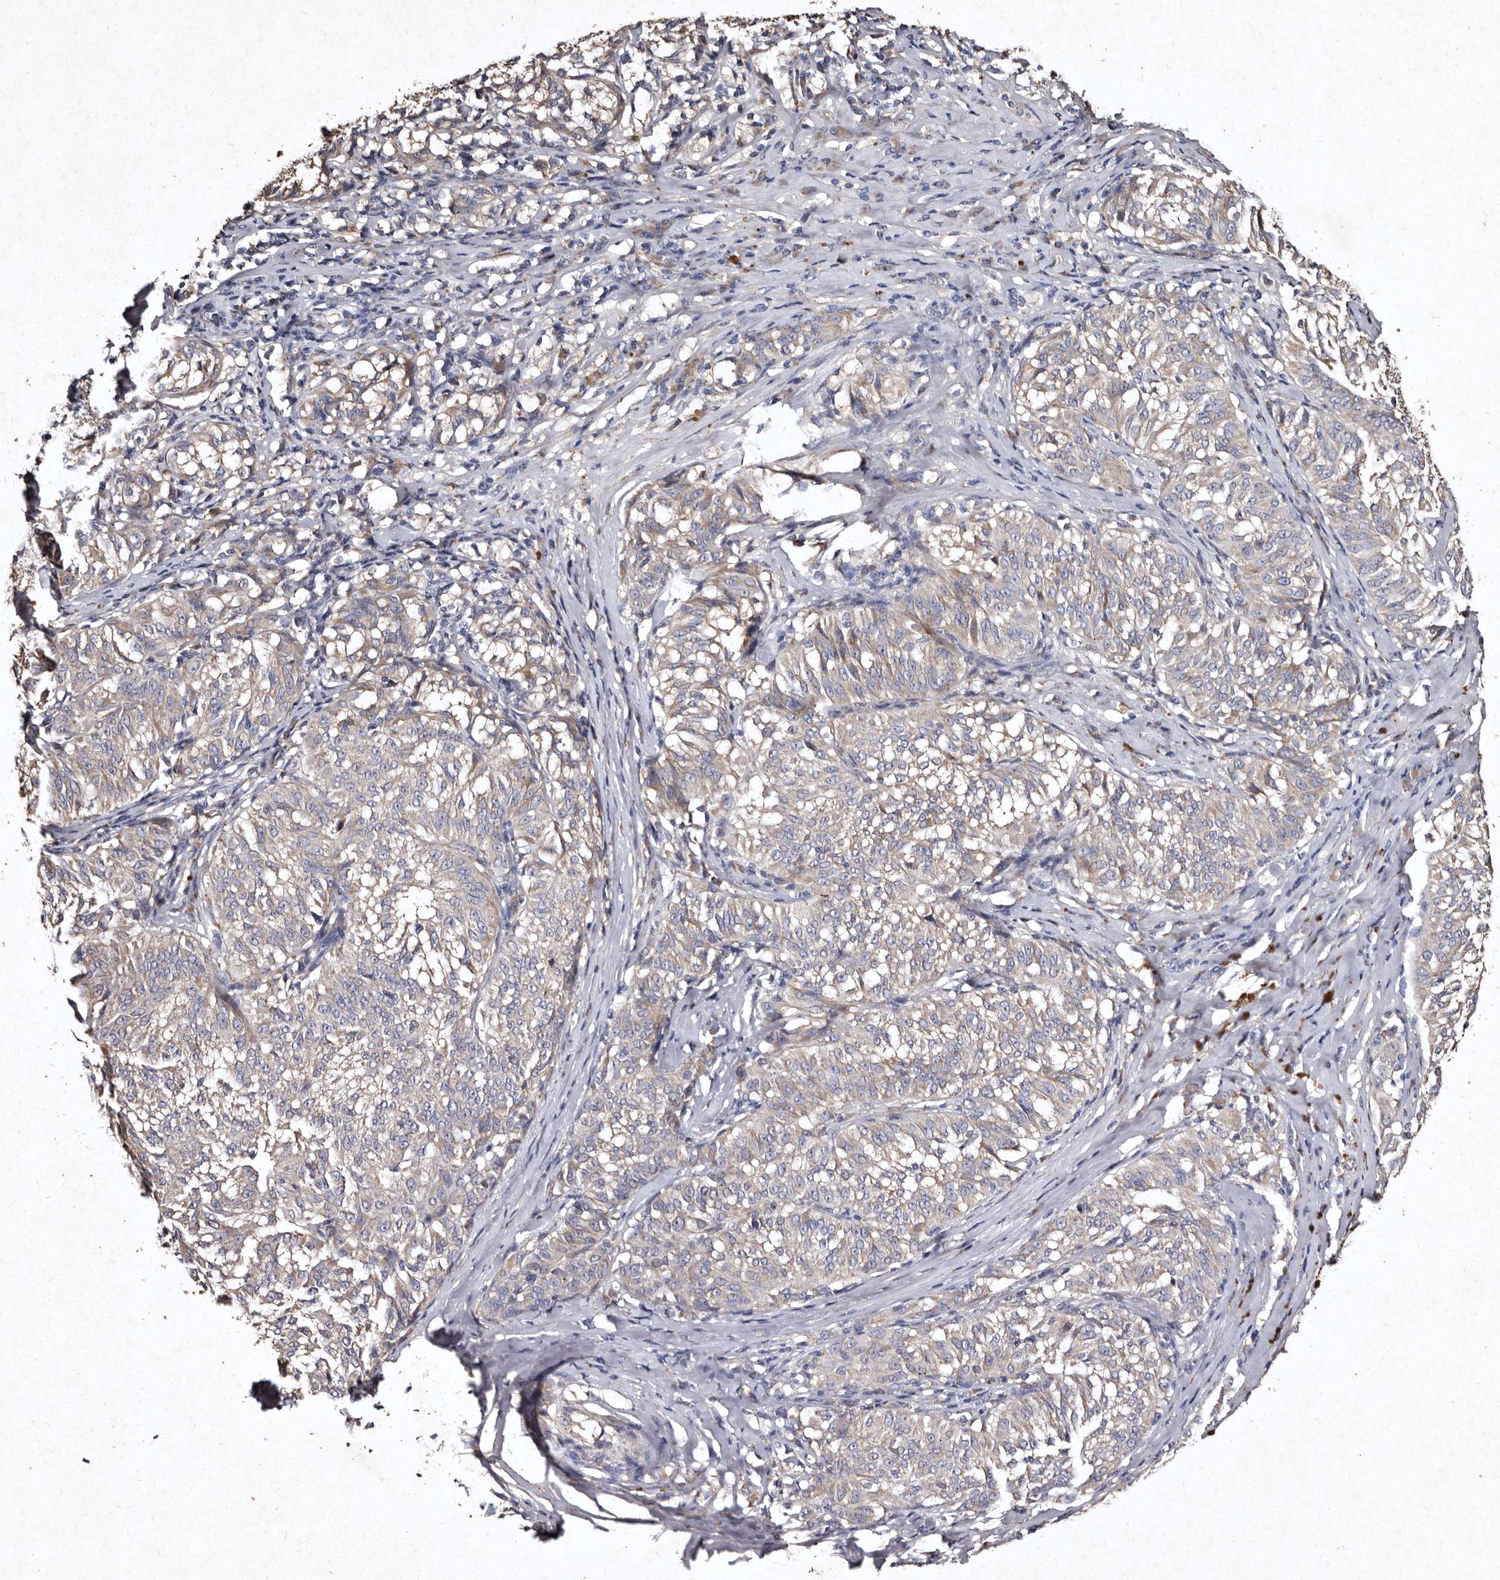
{"staining": {"intensity": "negative", "quantity": "none", "location": "none"}, "tissue": "melanoma", "cell_type": "Tumor cells", "image_type": "cancer", "snomed": [{"axis": "morphology", "description": "Malignant melanoma, NOS"}, {"axis": "topography", "description": "Skin"}], "caption": "This is a micrograph of immunohistochemistry staining of malignant melanoma, which shows no expression in tumor cells.", "gene": "TFB1M", "patient": {"sex": "female", "age": 72}}